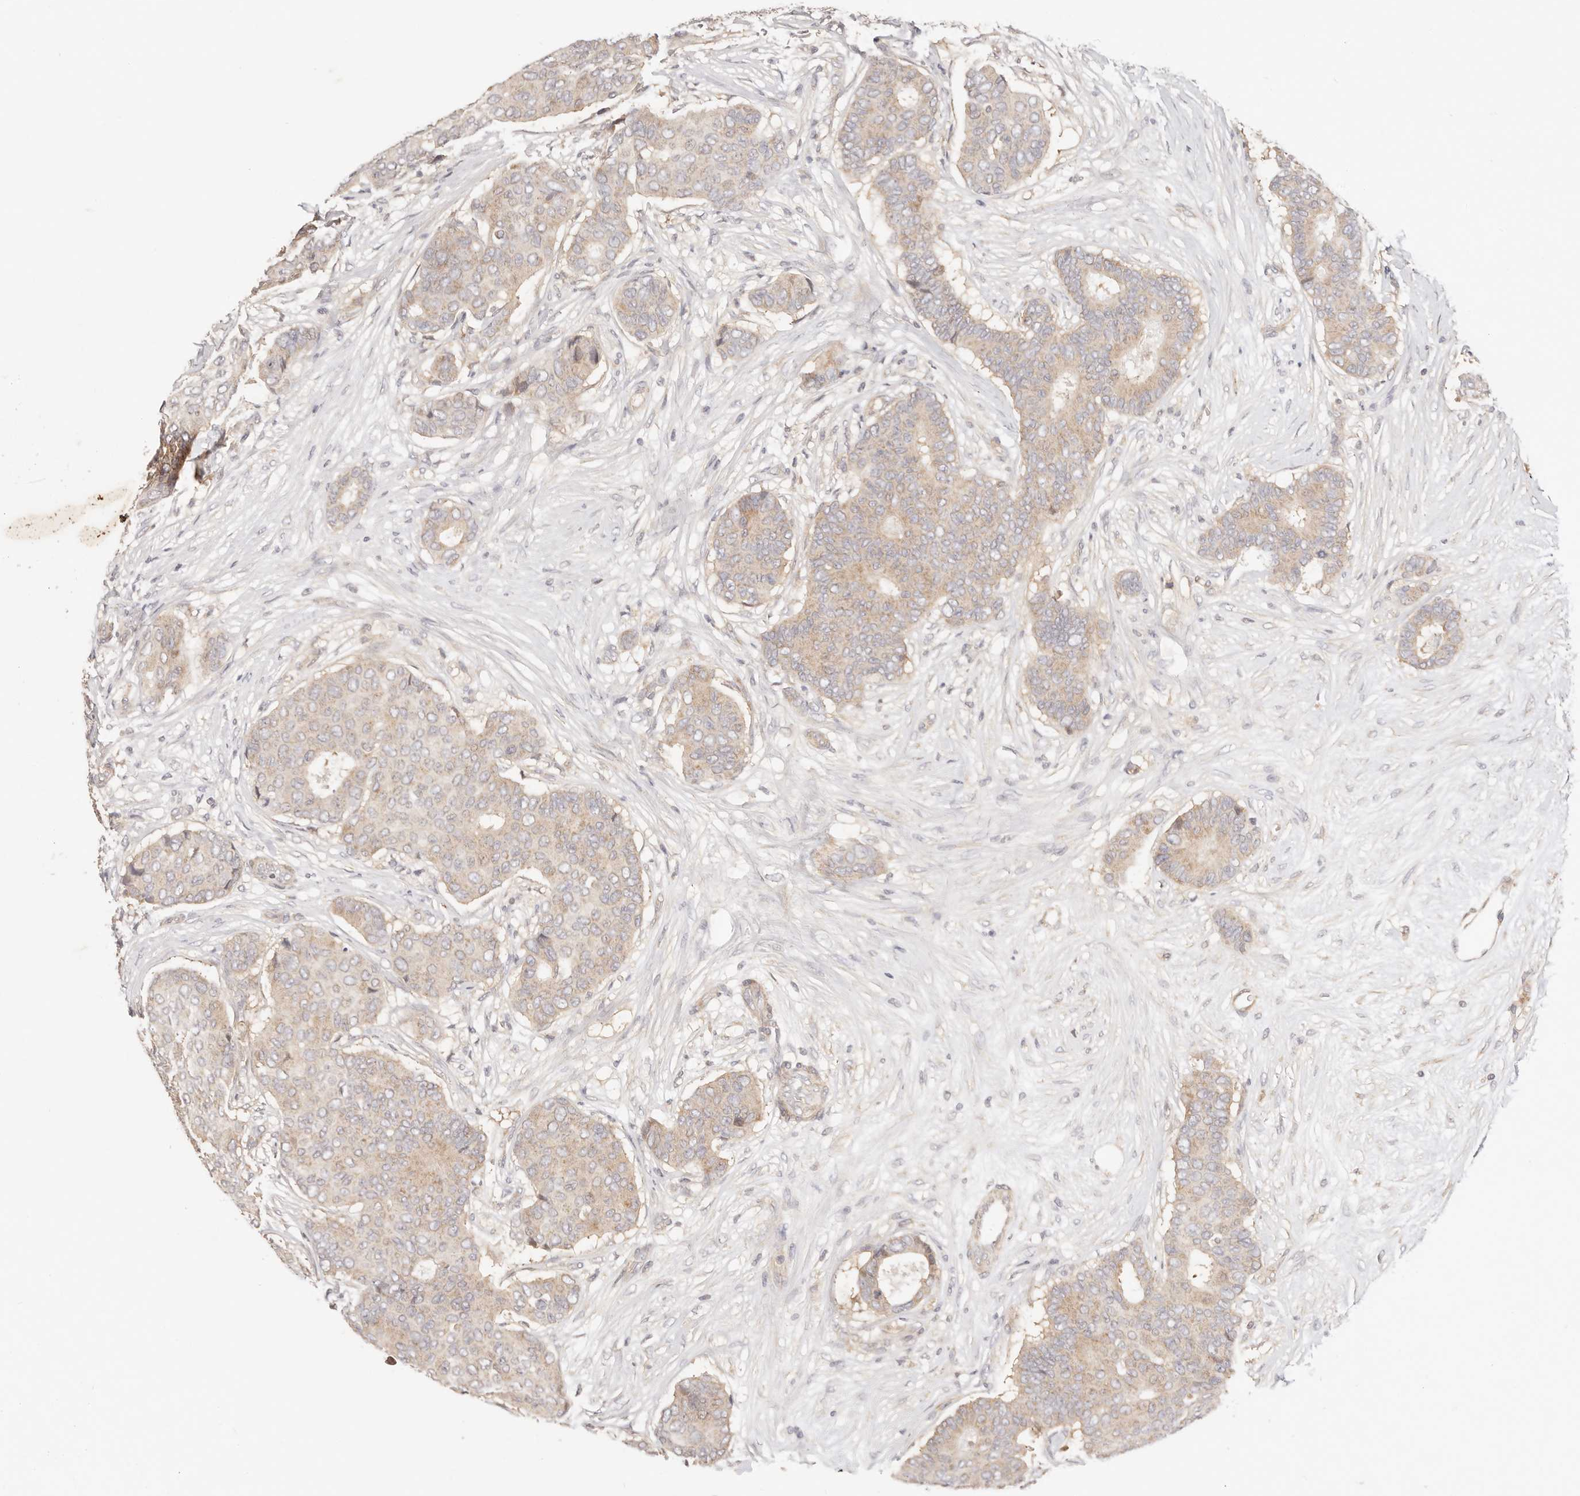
{"staining": {"intensity": "weak", "quantity": "25%-75%", "location": "cytoplasmic/membranous"}, "tissue": "breast cancer", "cell_type": "Tumor cells", "image_type": "cancer", "snomed": [{"axis": "morphology", "description": "Duct carcinoma"}, {"axis": "topography", "description": "Breast"}], "caption": "IHC (DAB) staining of human intraductal carcinoma (breast) reveals weak cytoplasmic/membranous protein expression in about 25%-75% of tumor cells.", "gene": "KCMF1", "patient": {"sex": "female", "age": 75}}